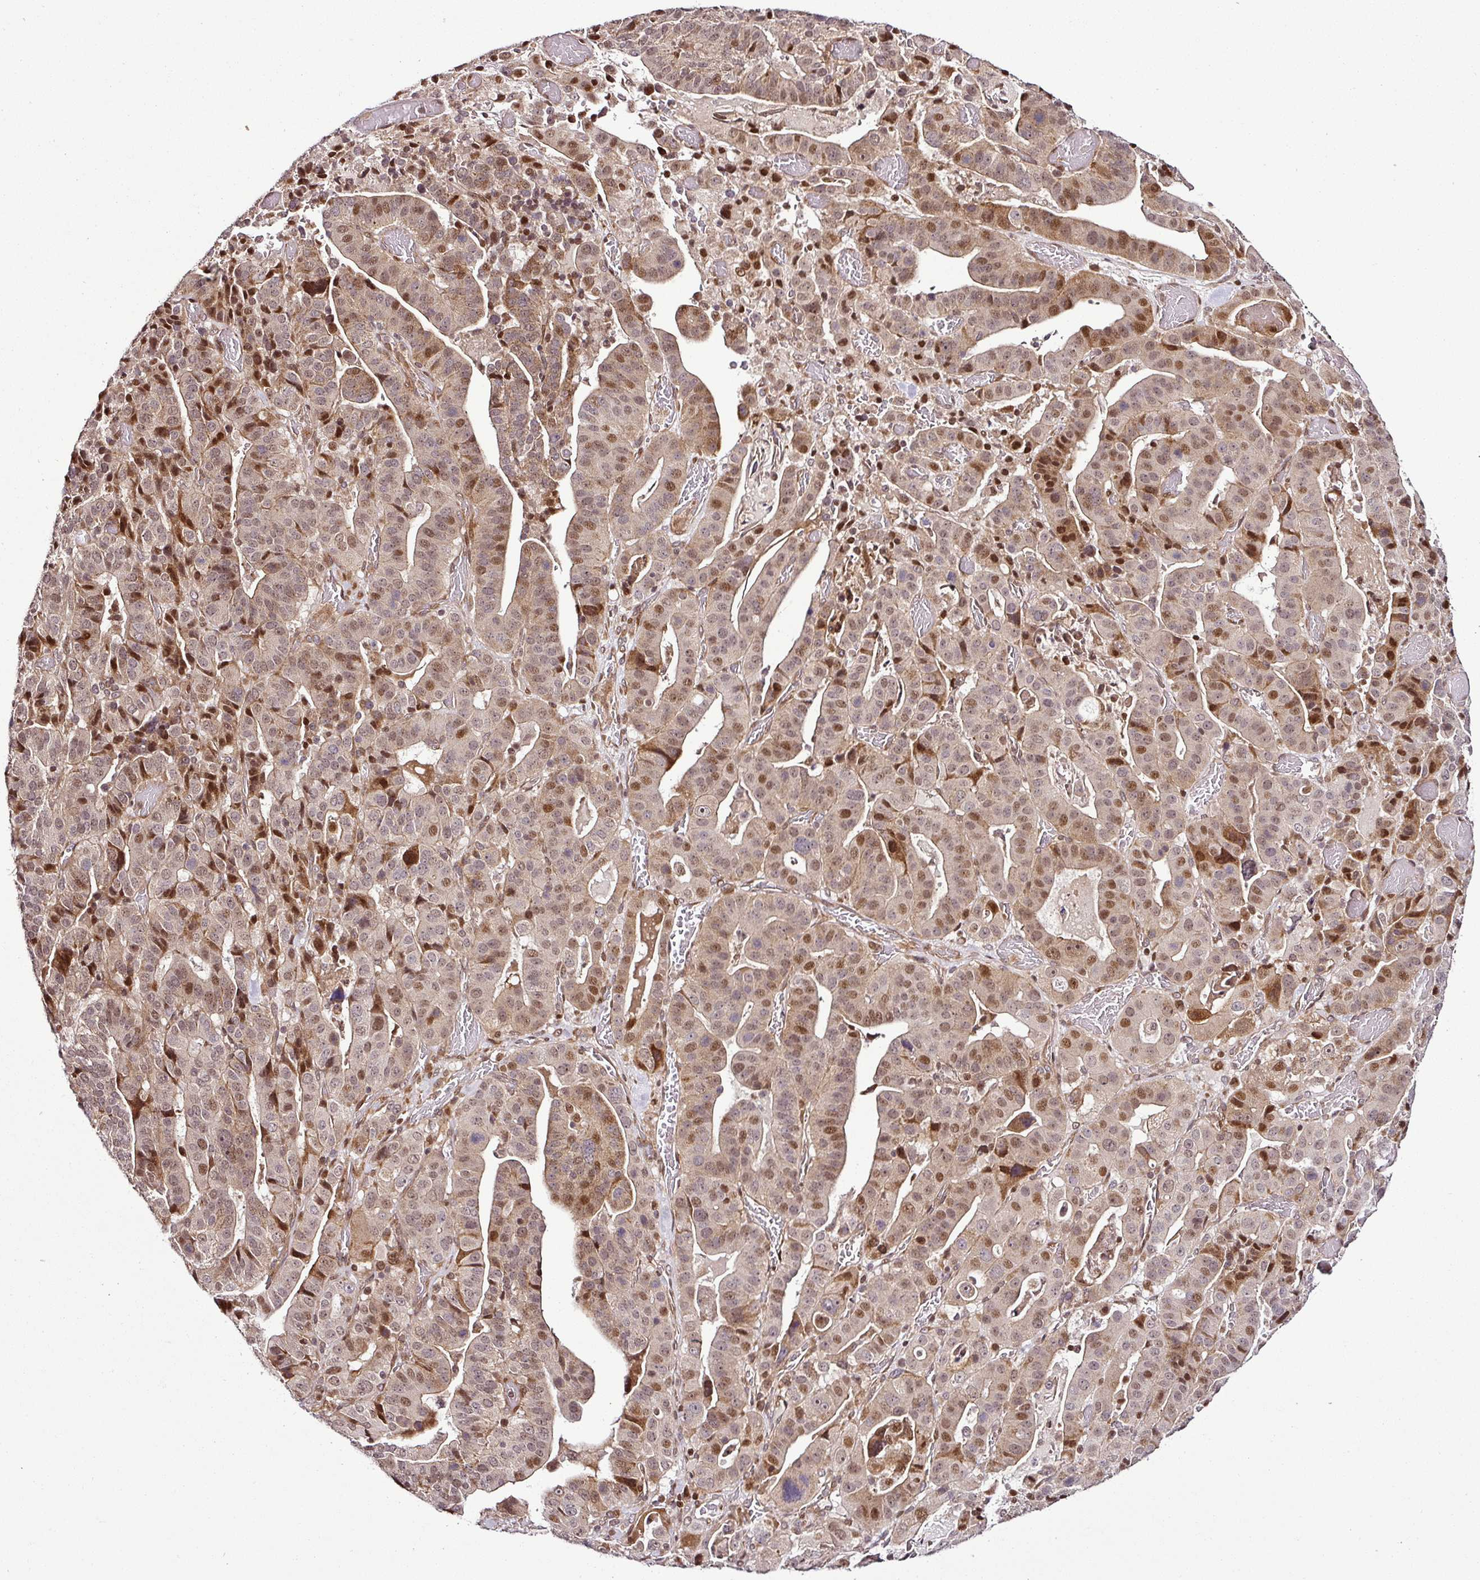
{"staining": {"intensity": "moderate", "quantity": "<25%", "location": "nuclear"}, "tissue": "stomach cancer", "cell_type": "Tumor cells", "image_type": "cancer", "snomed": [{"axis": "morphology", "description": "Adenocarcinoma, NOS"}, {"axis": "topography", "description": "Stomach"}], "caption": "Stomach cancer was stained to show a protein in brown. There is low levels of moderate nuclear staining in about <25% of tumor cells.", "gene": "COPRS", "patient": {"sex": "male", "age": 48}}